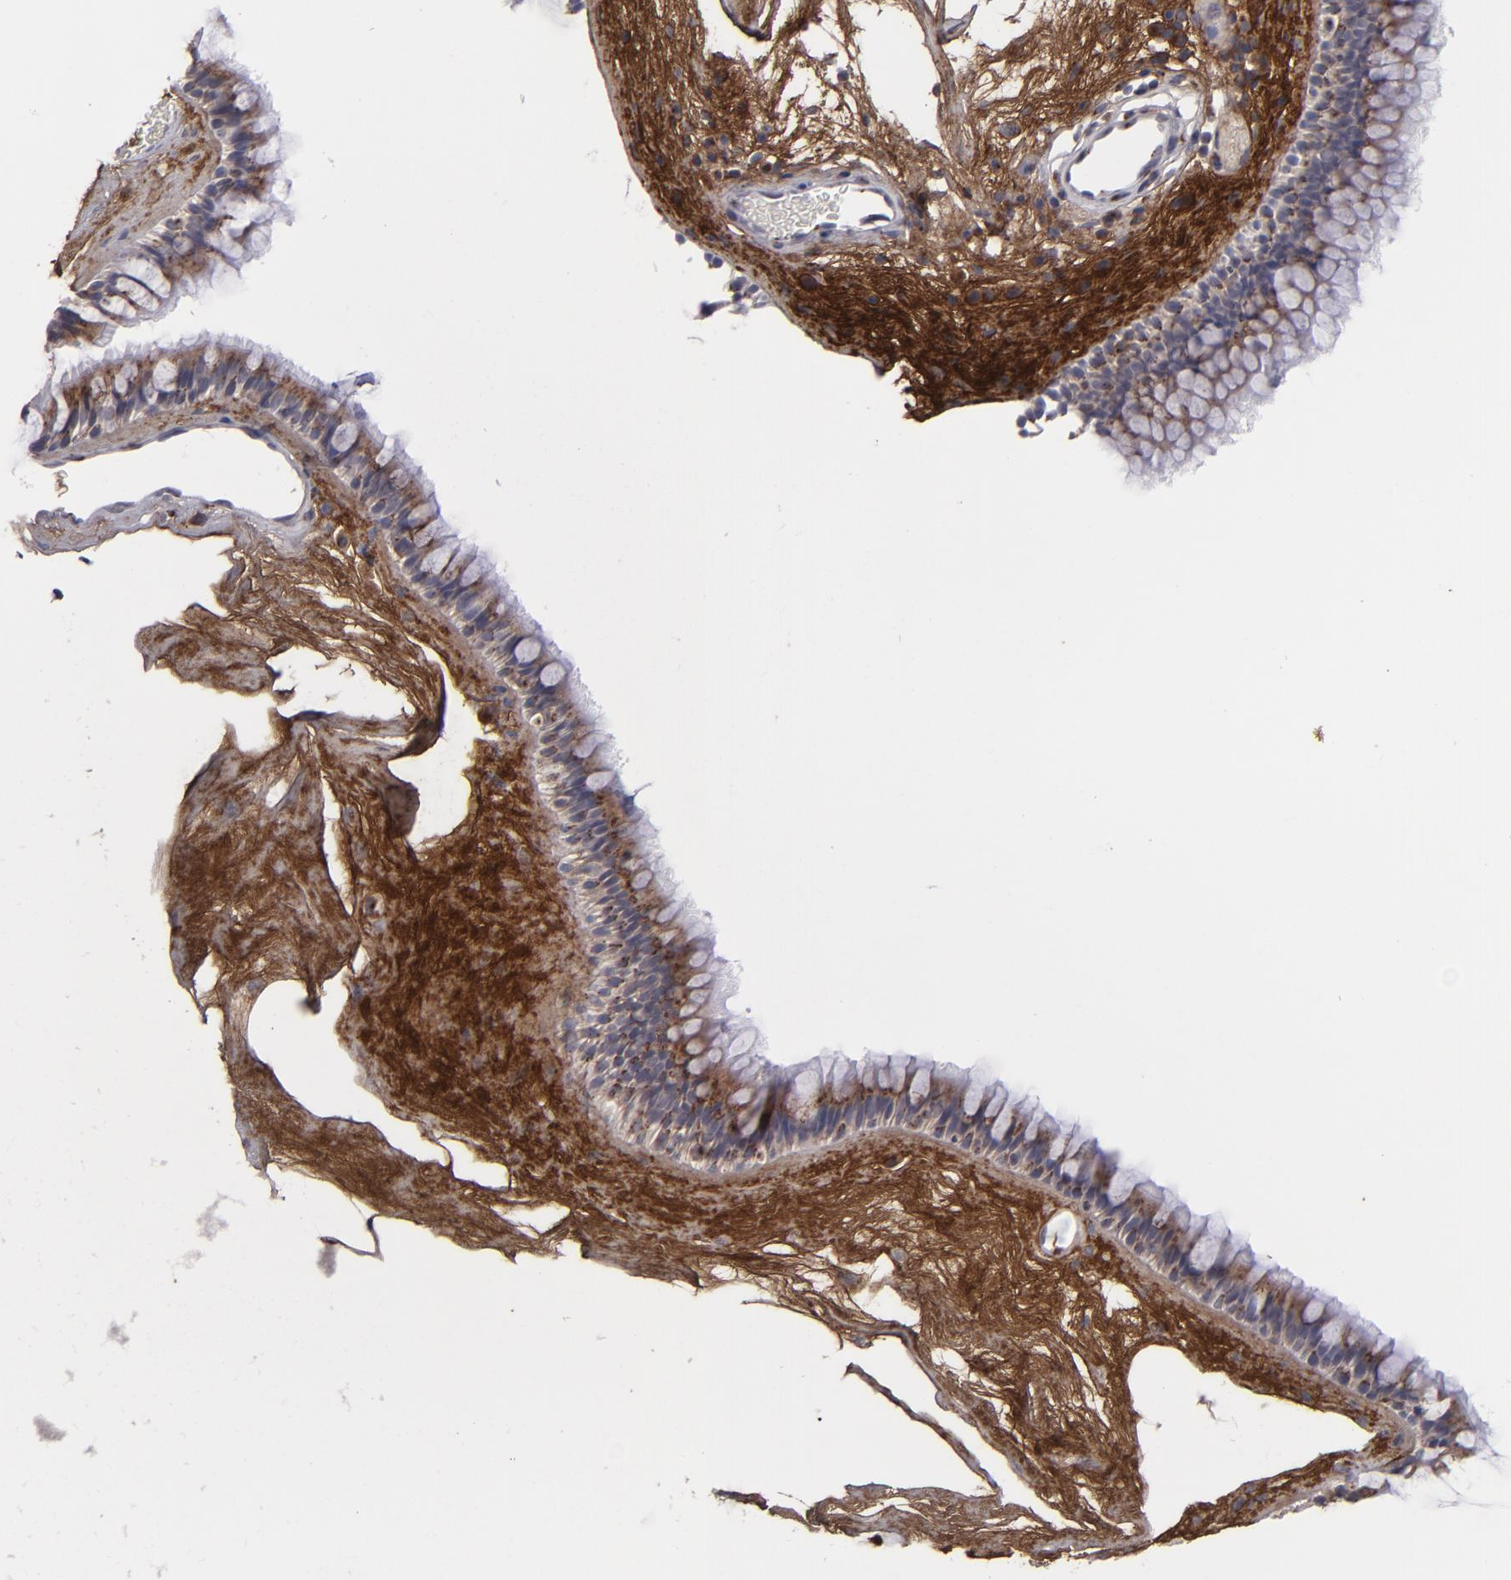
{"staining": {"intensity": "moderate", "quantity": ">75%", "location": "cytoplasmic/membranous"}, "tissue": "nasopharynx", "cell_type": "Respiratory epithelial cells", "image_type": "normal", "snomed": [{"axis": "morphology", "description": "Normal tissue, NOS"}, {"axis": "morphology", "description": "Inflammation, NOS"}, {"axis": "topography", "description": "Nasopharynx"}], "caption": "Immunohistochemistry (IHC) (DAB) staining of benign human nasopharynx reveals moderate cytoplasmic/membranous protein expression in approximately >75% of respiratory epithelial cells. (IHC, brightfield microscopy, high magnification).", "gene": "IL12A", "patient": {"sex": "male", "age": 48}}